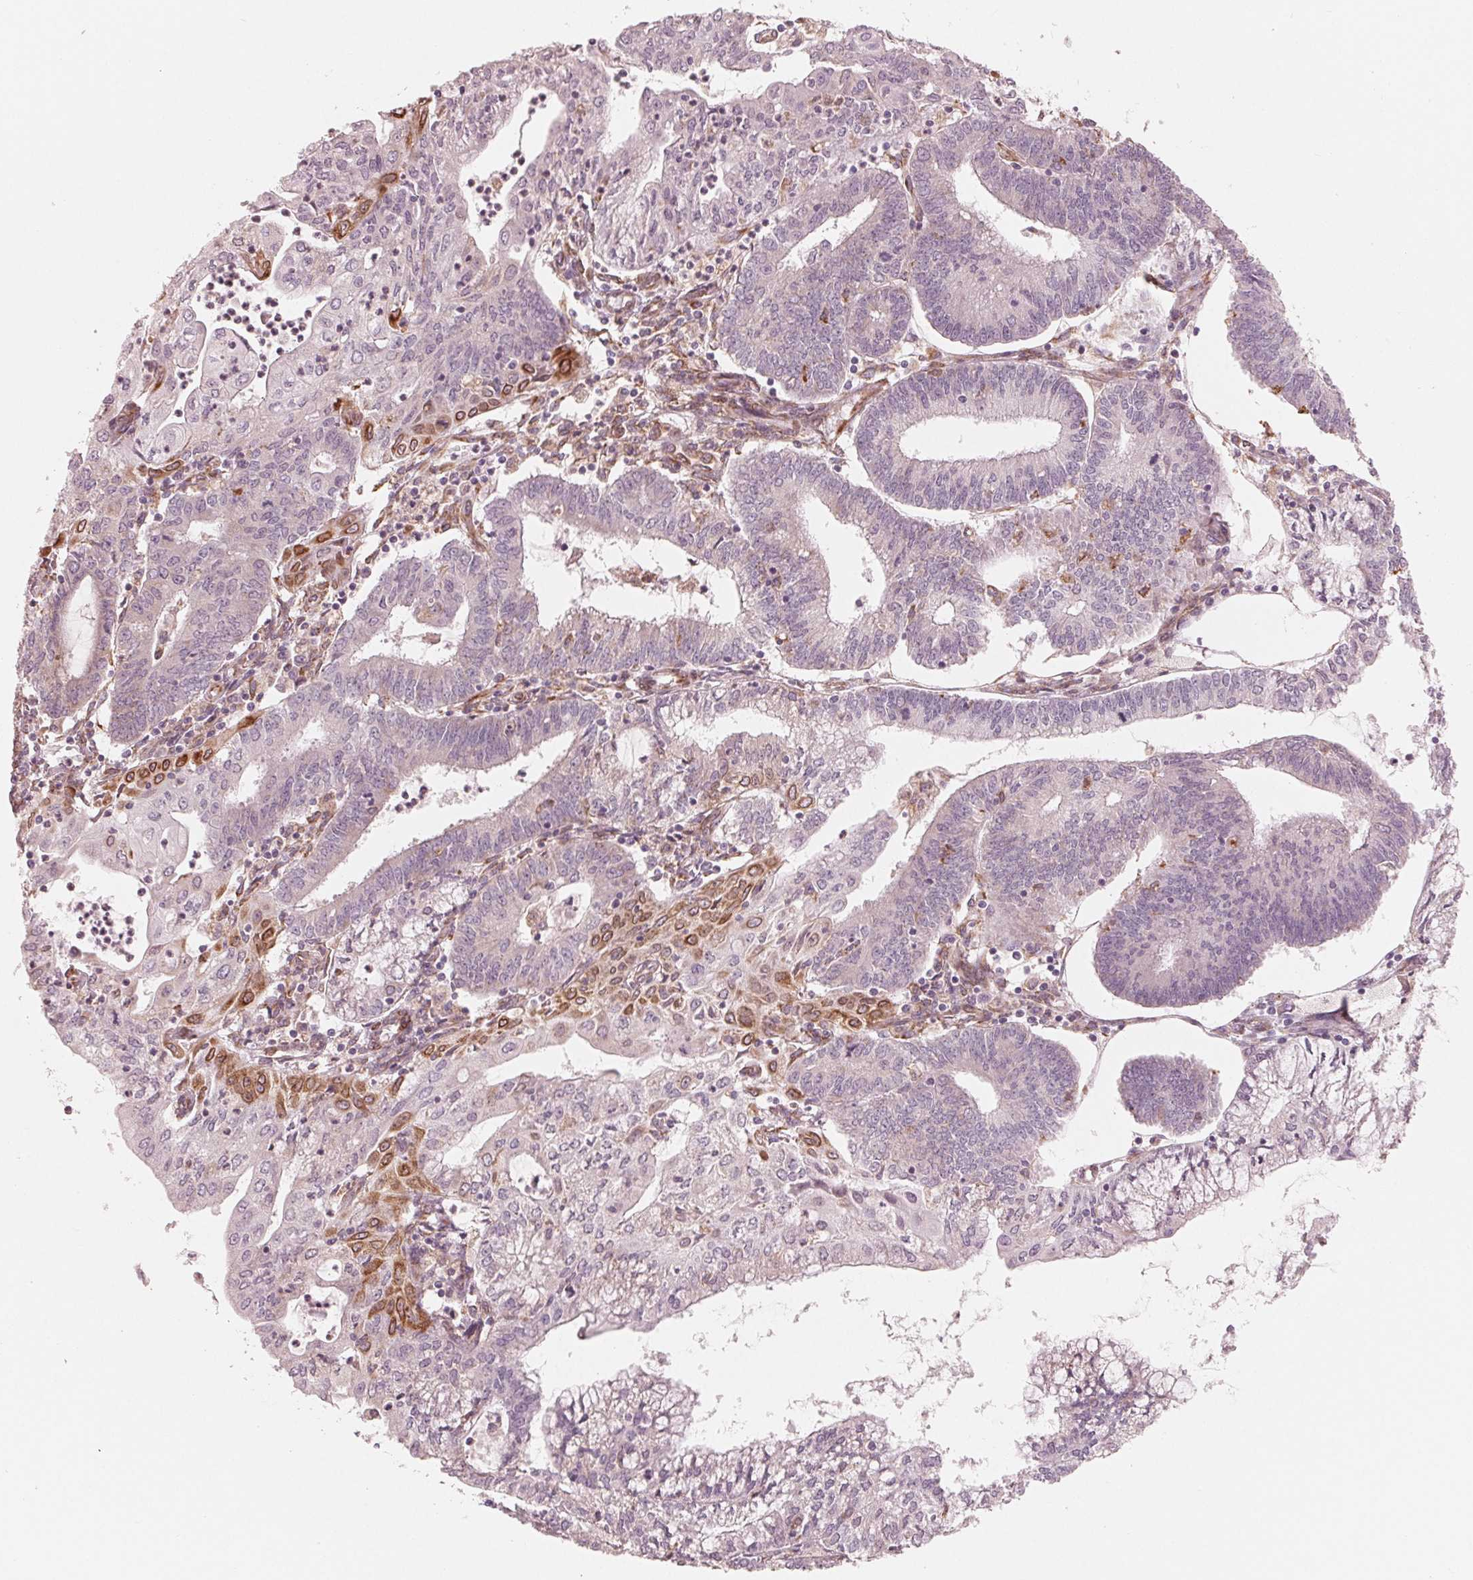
{"staining": {"intensity": "negative", "quantity": "none", "location": "none"}, "tissue": "endometrial cancer", "cell_type": "Tumor cells", "image_type": "cancer", "snomed": [{"axis": "morphology", "description": "Adenocarcinoma, NOS"}, {"axis": "topography", "description": "Endometrium"}], "caption": "Adenocarcinoma (endometrial) stained for a protein using IHC demonstrates no expression tumor cells.", "gene": "IKBIP", "patient": {"sex": "female", "age": 61}}